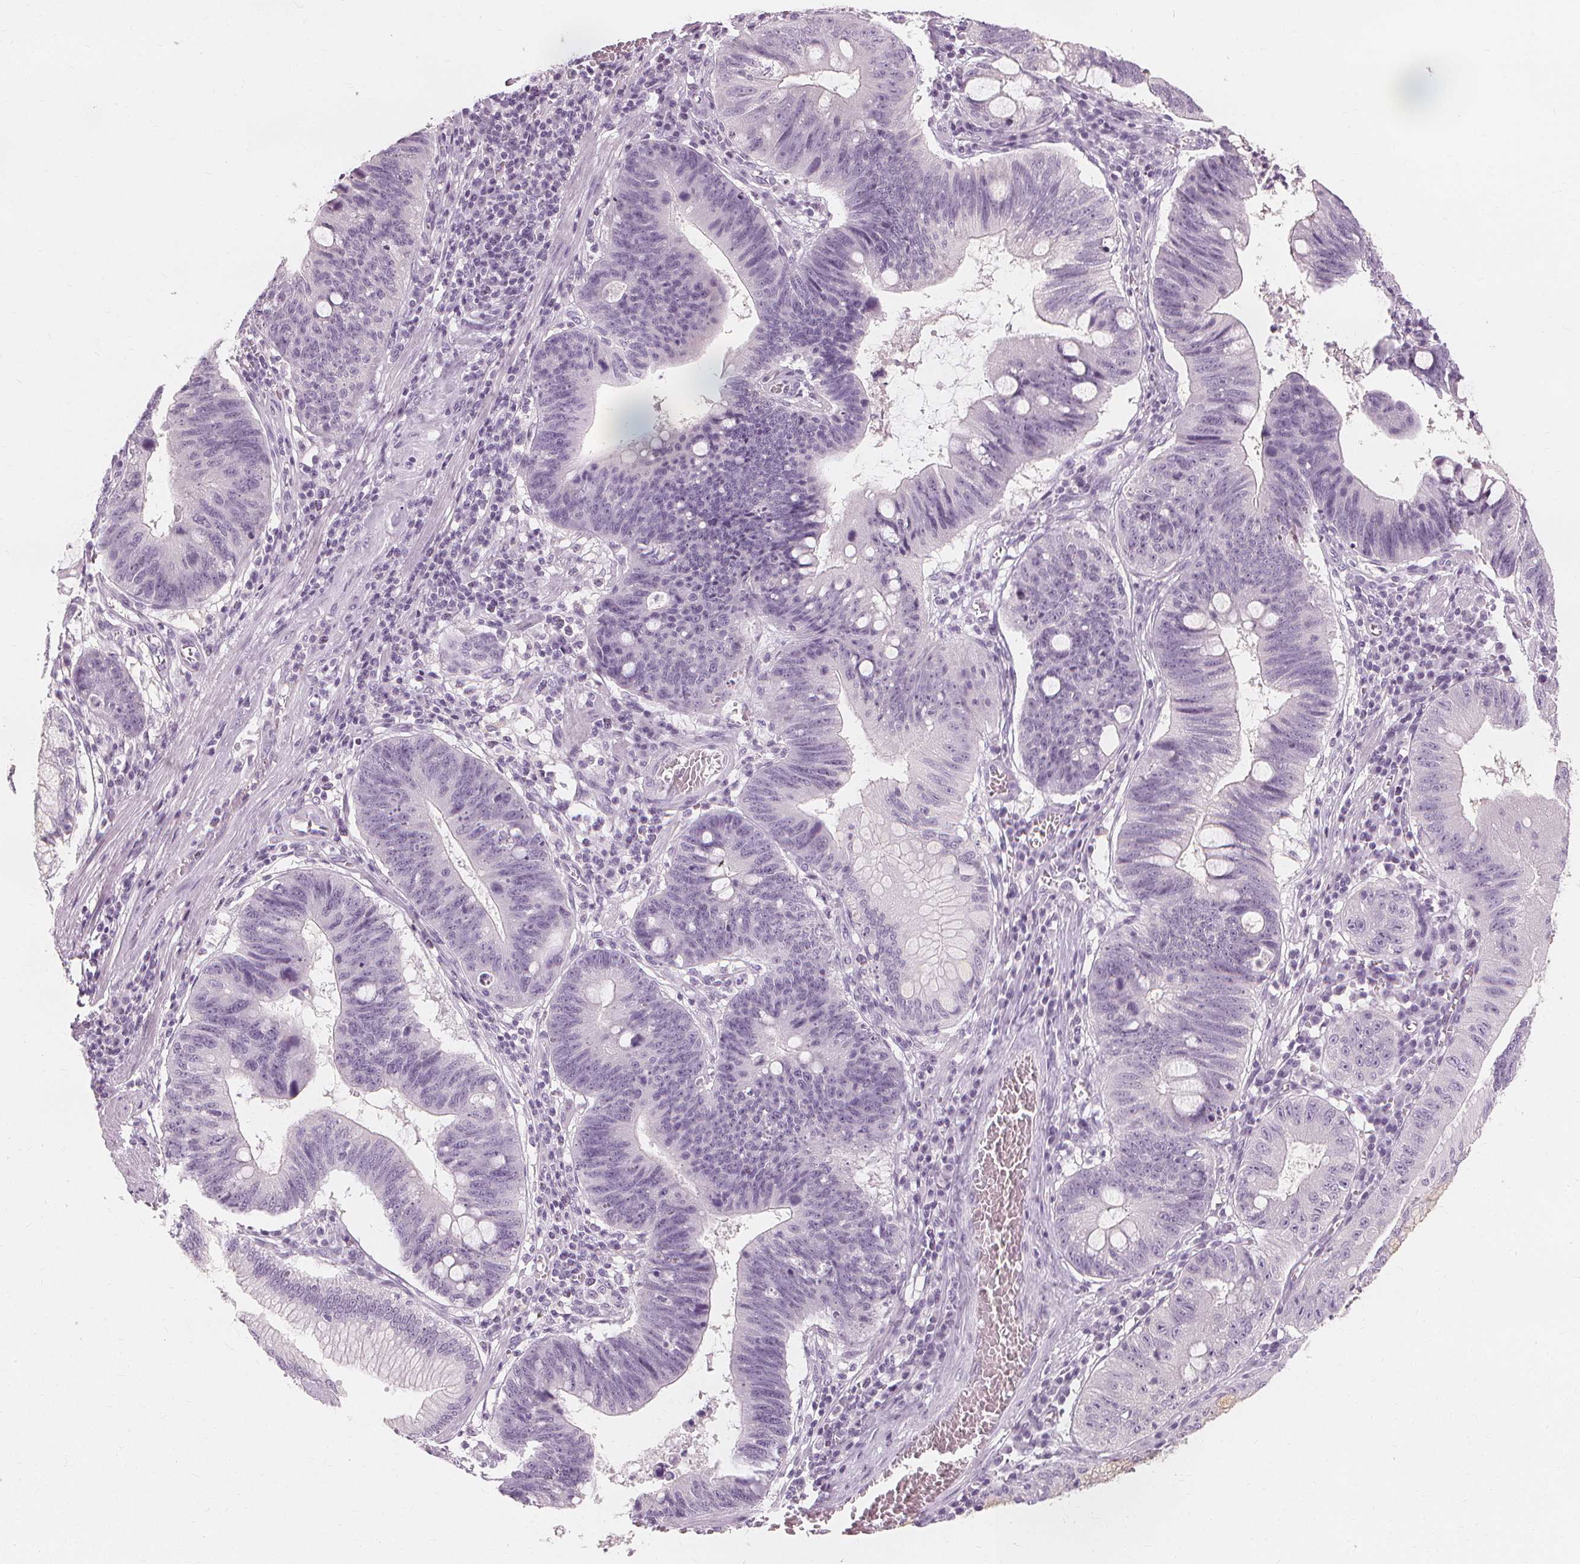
{"staining": {"intensity": "negative", "quantity": "none", "location": "none"}, "tissue": "stomach cancer", "cell_type": "Tumor cells", "image_type": "cancer", "snomed": [{"axis": "morphology", "description": "Adenocarcinoma, NOS"}, {"axis": "topography", "description": "Stomach"}], "caption": "Immunohistochemistry (IHC) image of neoplastic tissue: human adenocarcinoma (stomach) stained with DAB shows no significant protein staining in tumor cells. (DAB (3,3'-diaminobenzidine) immunohistochemistry with hematoxylin counter stain).", "gene": "MUC12", "patient": {"sex": "male", "age": 59}}